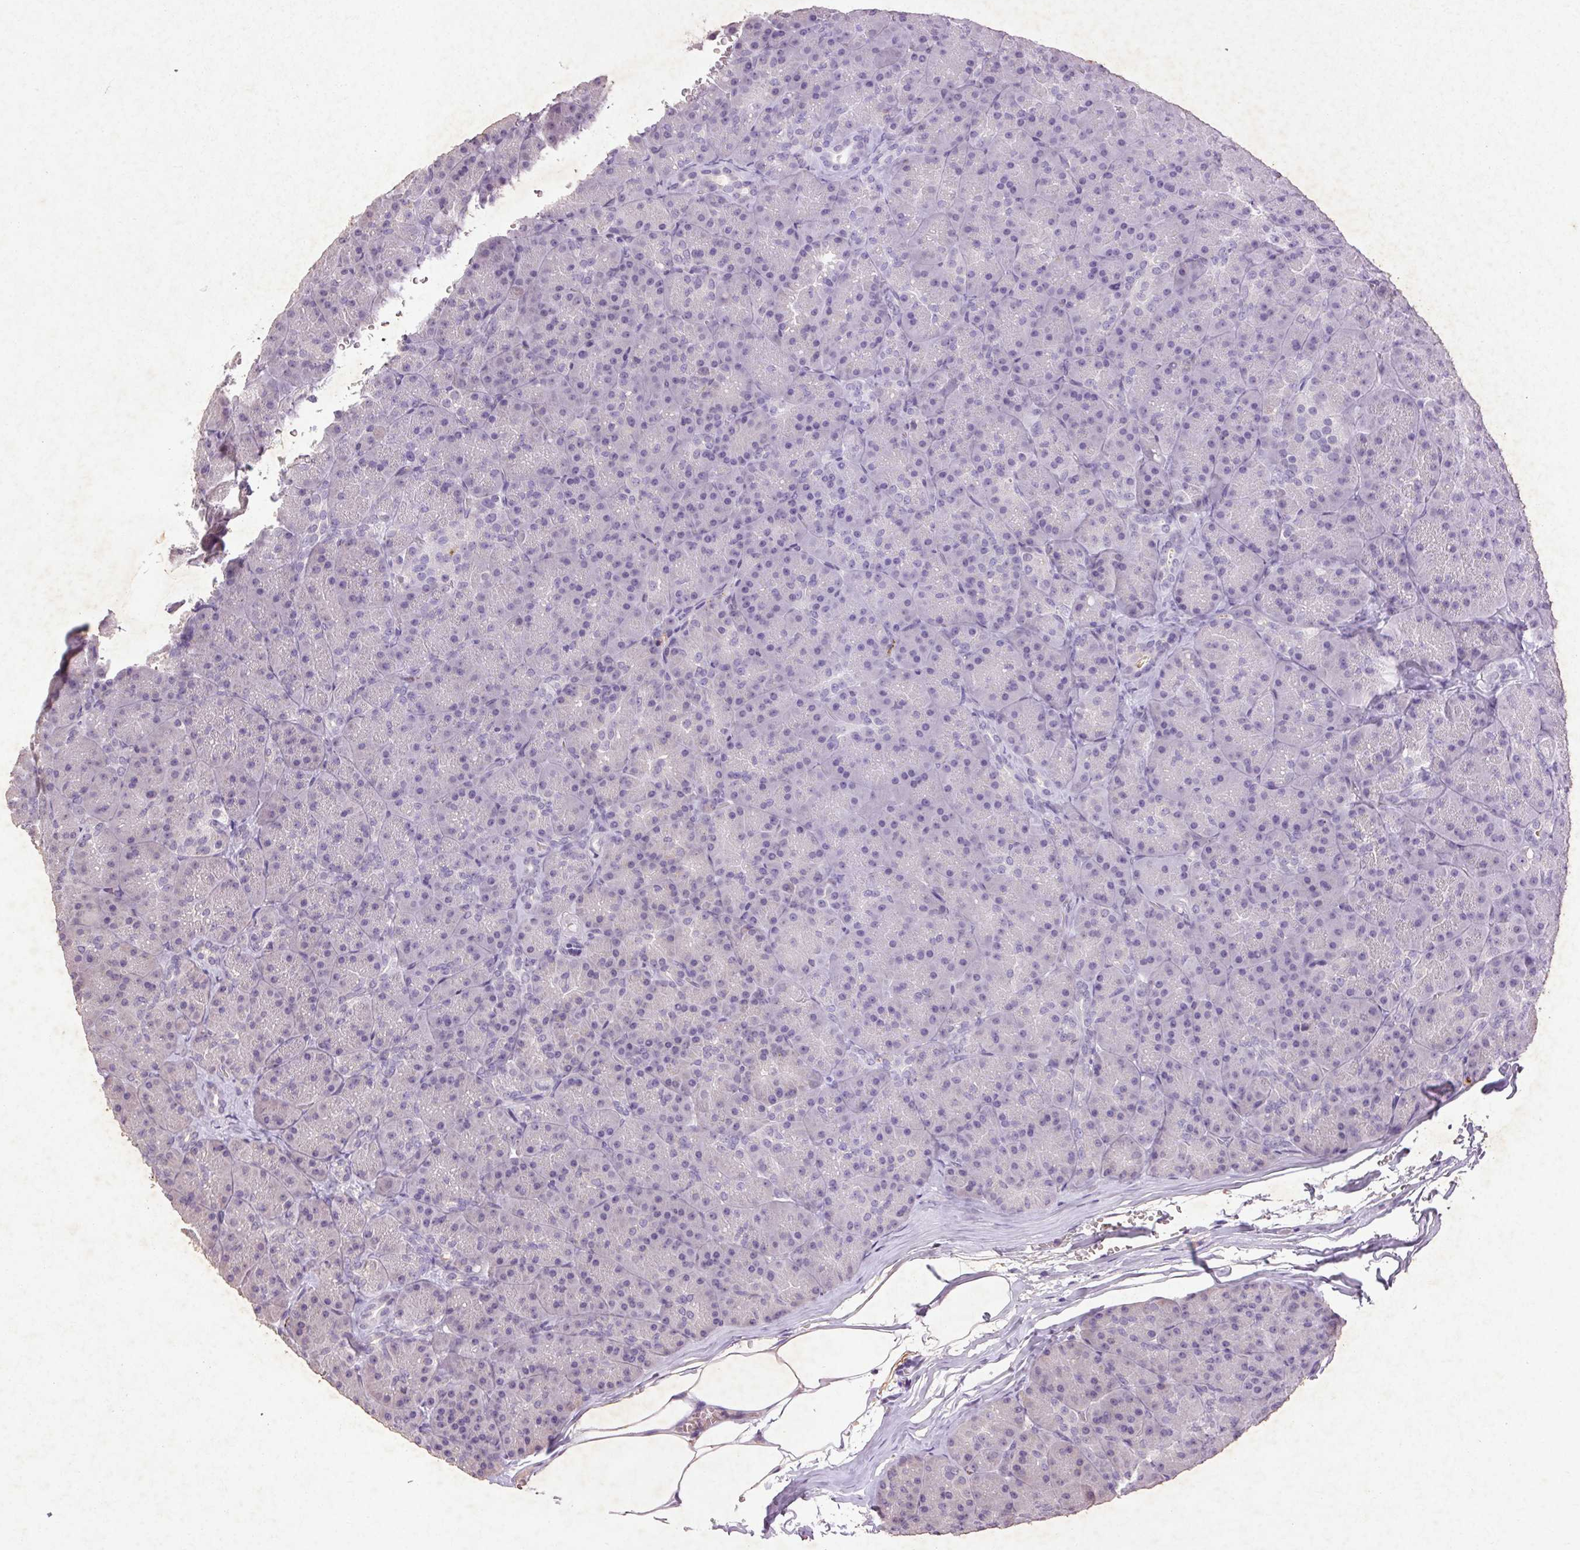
{"staining": {"intensity": "negative", "quantity": "none", "location": "none"}, "tissue": "pancreas", "cell_type": "Exocrine glandular cells", "image_type": "normal", "snomed": [{"axis": "morphology", "description": "Normal tissue, NOS"}, {"axis": "topography", "description": "Pancreas"}], "caption": "The image displays no significant positivity in exocrine glandular cells of pancreas.", "gene": "FNDC7", "patient": {"sex": "male", "age": 57}}